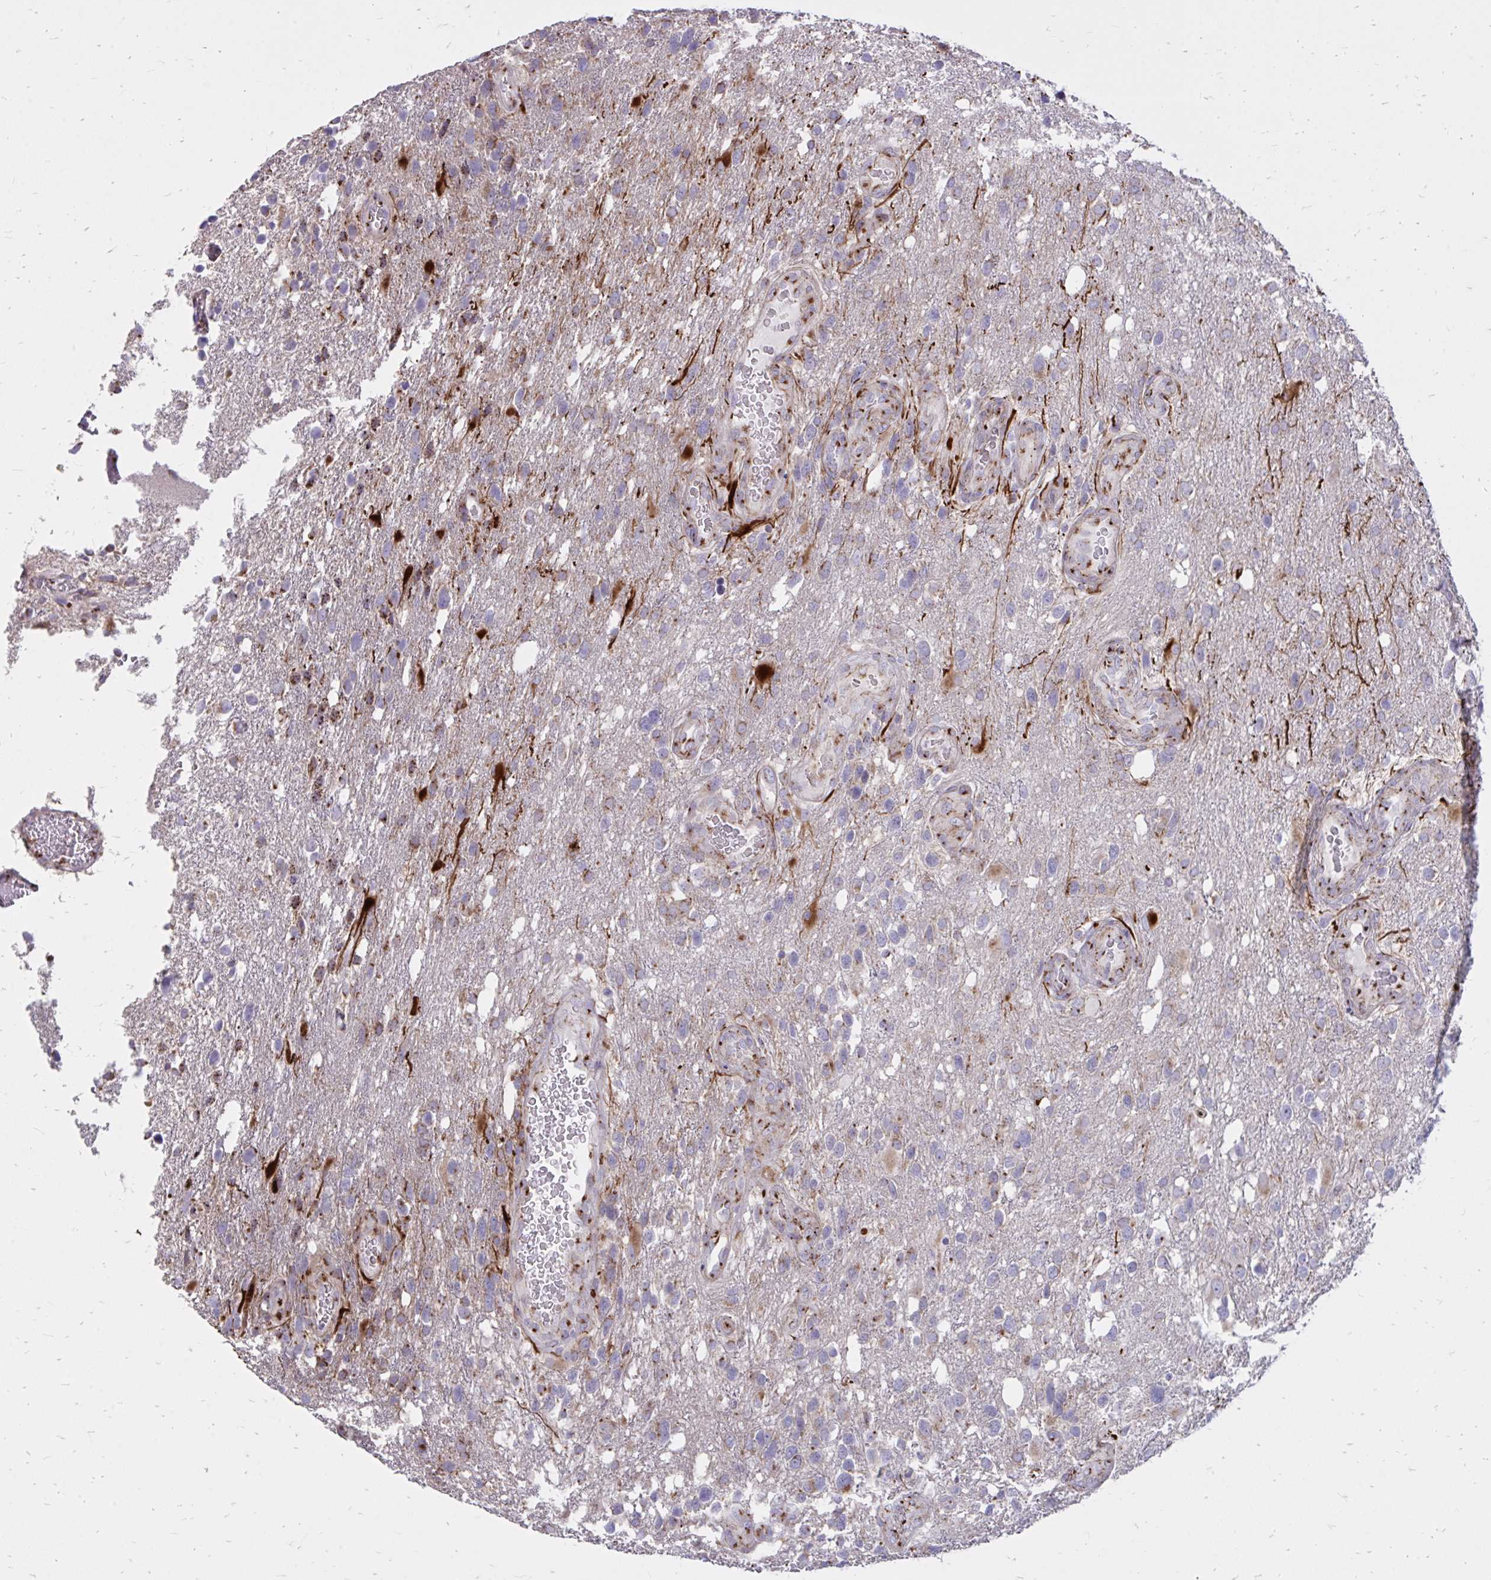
{"staining": {"intensity": "moderate", "quantity": "25%-75%", "location": "cytoplasmic/membranous"}, "tissue": "glioma", "cell_type": "Tumor cells", "image_type": "cancer", "snomed": [{"axis": "morphology", "description": "Glioma, malignant, High grade"}, {"axis": "topography", "description": "Brain"}], "caption": "Malignant high-grade glioma stained for a protein demonstrates moderate cytoplasmic/membranous positivity in tumor cells. The protein is shown in brown color, while the nuclei are stained blue.", "gene": "RAB6B", "patient": {"sex": "female", "age": 58}}